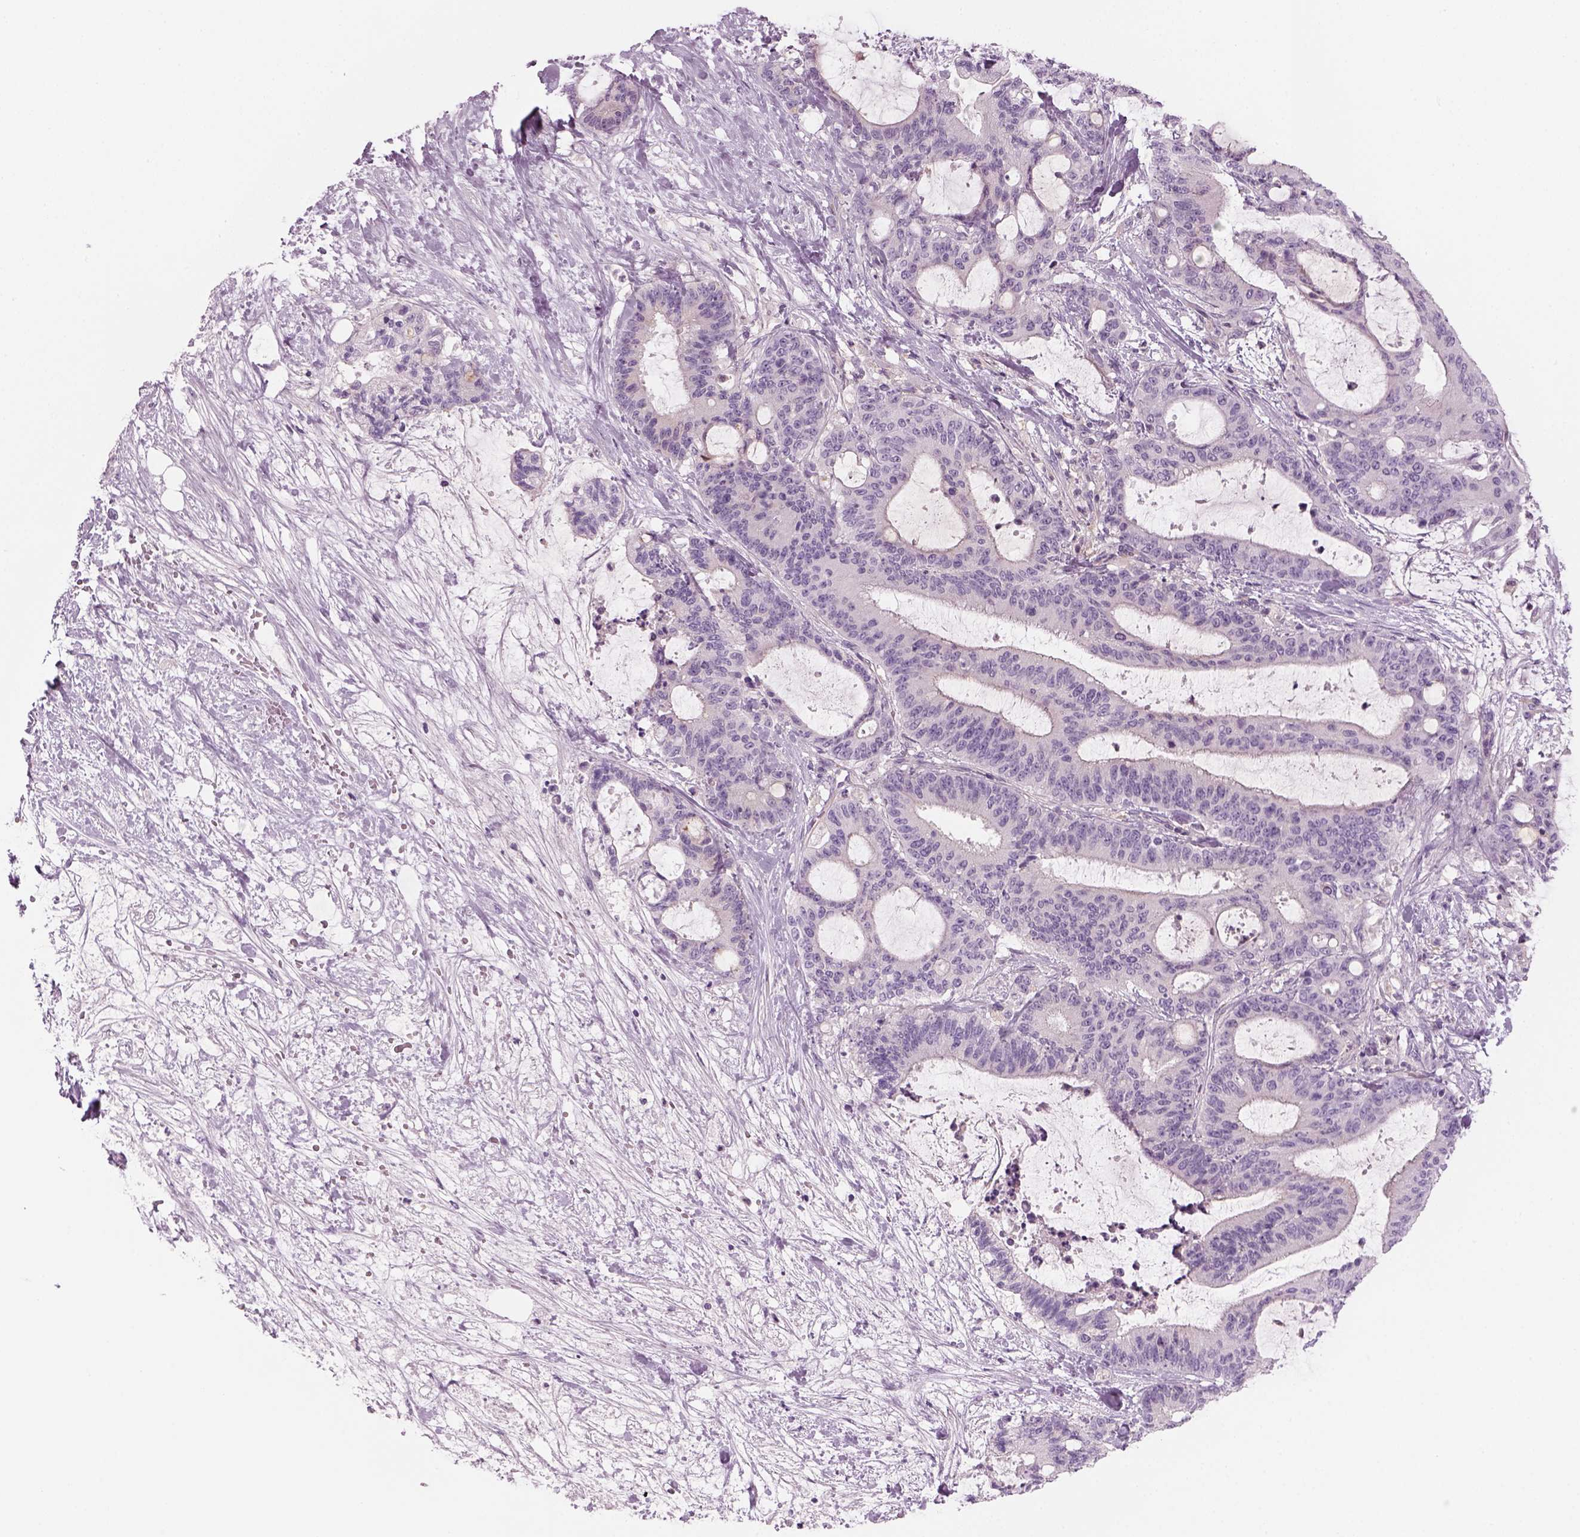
{"staining": {"intensity": "negative", "quantity": "none", "location": "none"}, "tissue": "liver cancer", "cell_type": "Tumor cells", "image_type": "cancer", "snomed": [{"axis": "morphology", "description": "Cholangiocarcinoma"}, {"axis": "topography", "description": "Liver"}], "caption": "Liver cancer was stained to show a protein in brown. There is no significant staining in tumor cells.", "gene": "SLC1A7", "patient": {"sex": "female", "age": 73}}